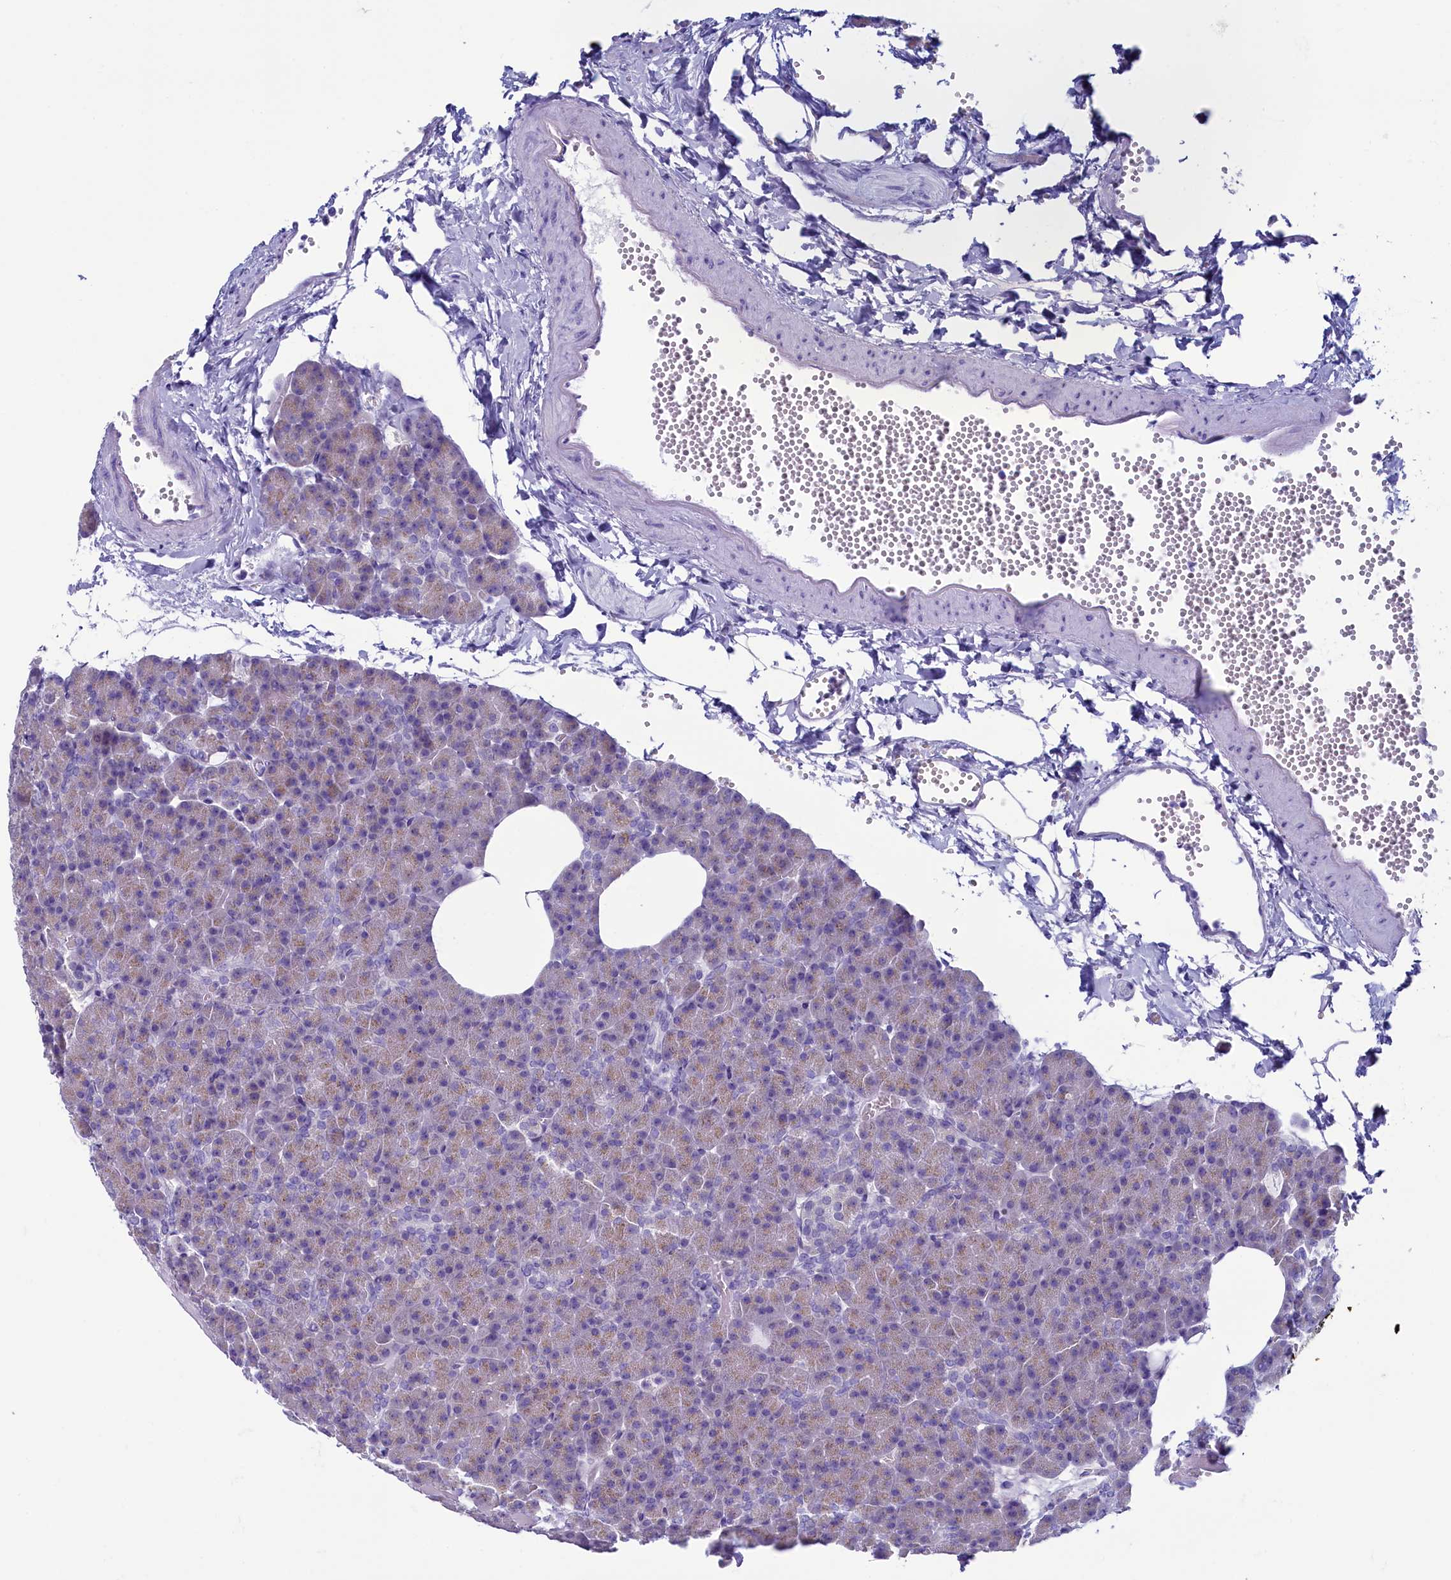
{"staining": {"intensity": "weak", "quantity": "<25%", "location": "cytoplasmic/membranous"}, "tissue": "pancreas", "cell_type": "Exocrine glandular cells", "image_type": "normal", "snomed": [{"axis": "morphology", "description": "Normal tissue, NOS"}, {"axis": "morphology", "description": "Carcinoid, malignant, NOS"}, {"axis": "topography", "description": "Pancreas"}], "caption": "High magnification brightfield microscopy of normal pancreas stained with DAB (3,3'-diaminobenzidine) (brown) and counterstained with hematoxylin (blue): exocrine glandular cells show no significant positivity. (DAB immunohistochemistry (IHC) visualized using brightfield microscopy, high magnification).", "gene": "SKA3", "patient": {"sex": "female", "age": 35}}